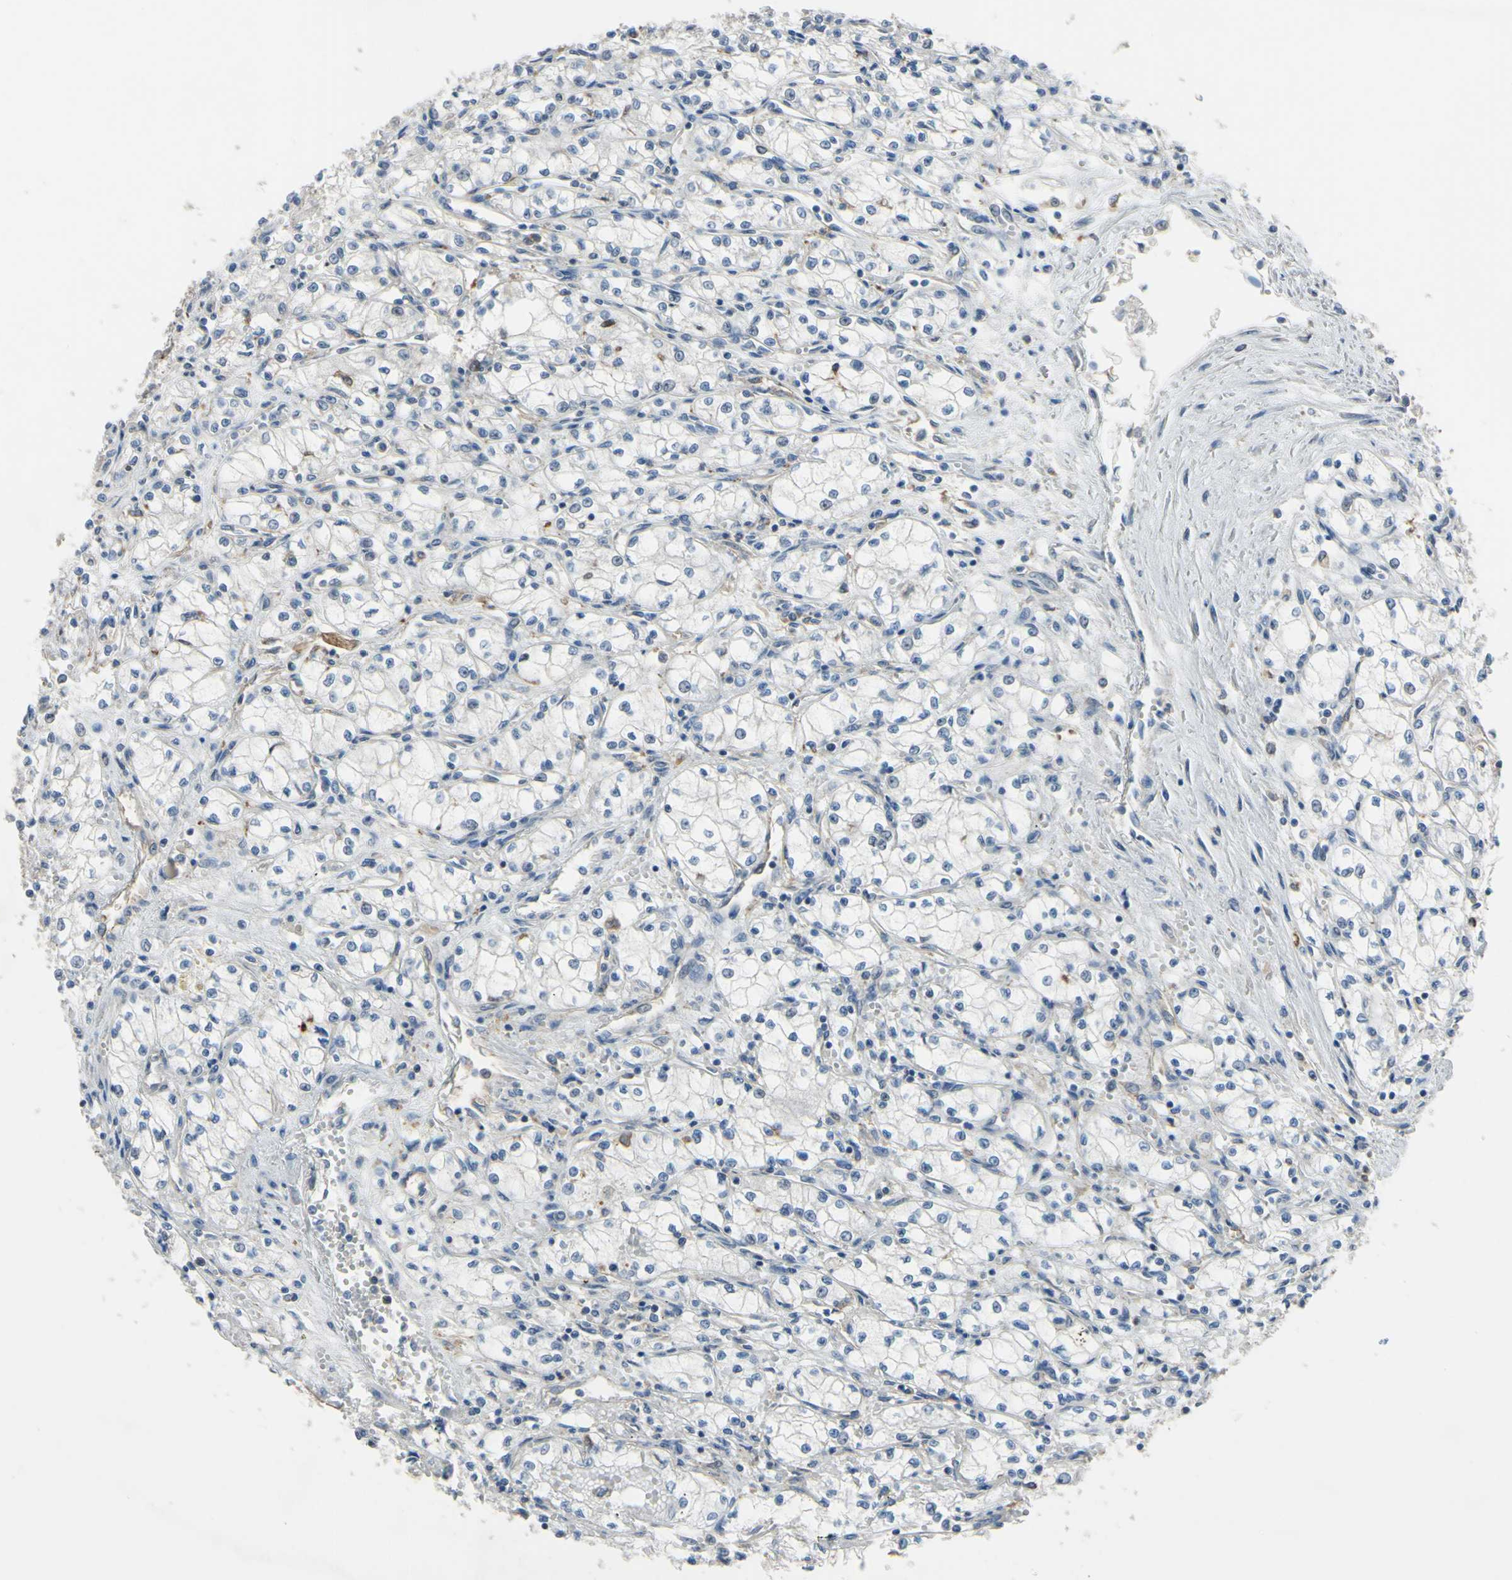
{"staining": {"intensity": "negative", "quantity": "none", "location": "none"}, "tissue": "renal cancer", "cell_type": "Tumor cells", "image_type": "cancer", "snomed": [{"axis": "morphology", "description": "Normal tissue, NOS"}, {"axis": "morphology", "description": "Adenocarcinoma, NOS"}, {"axis": "topography", "description": "Kidney"}], "caption": "Tumor cells show no significant positivity in renal cancer. (IHC, brightfield microscopy, high magnification).", "gene": "LHX9", "patient": {"sex": "male", "age": 59}}